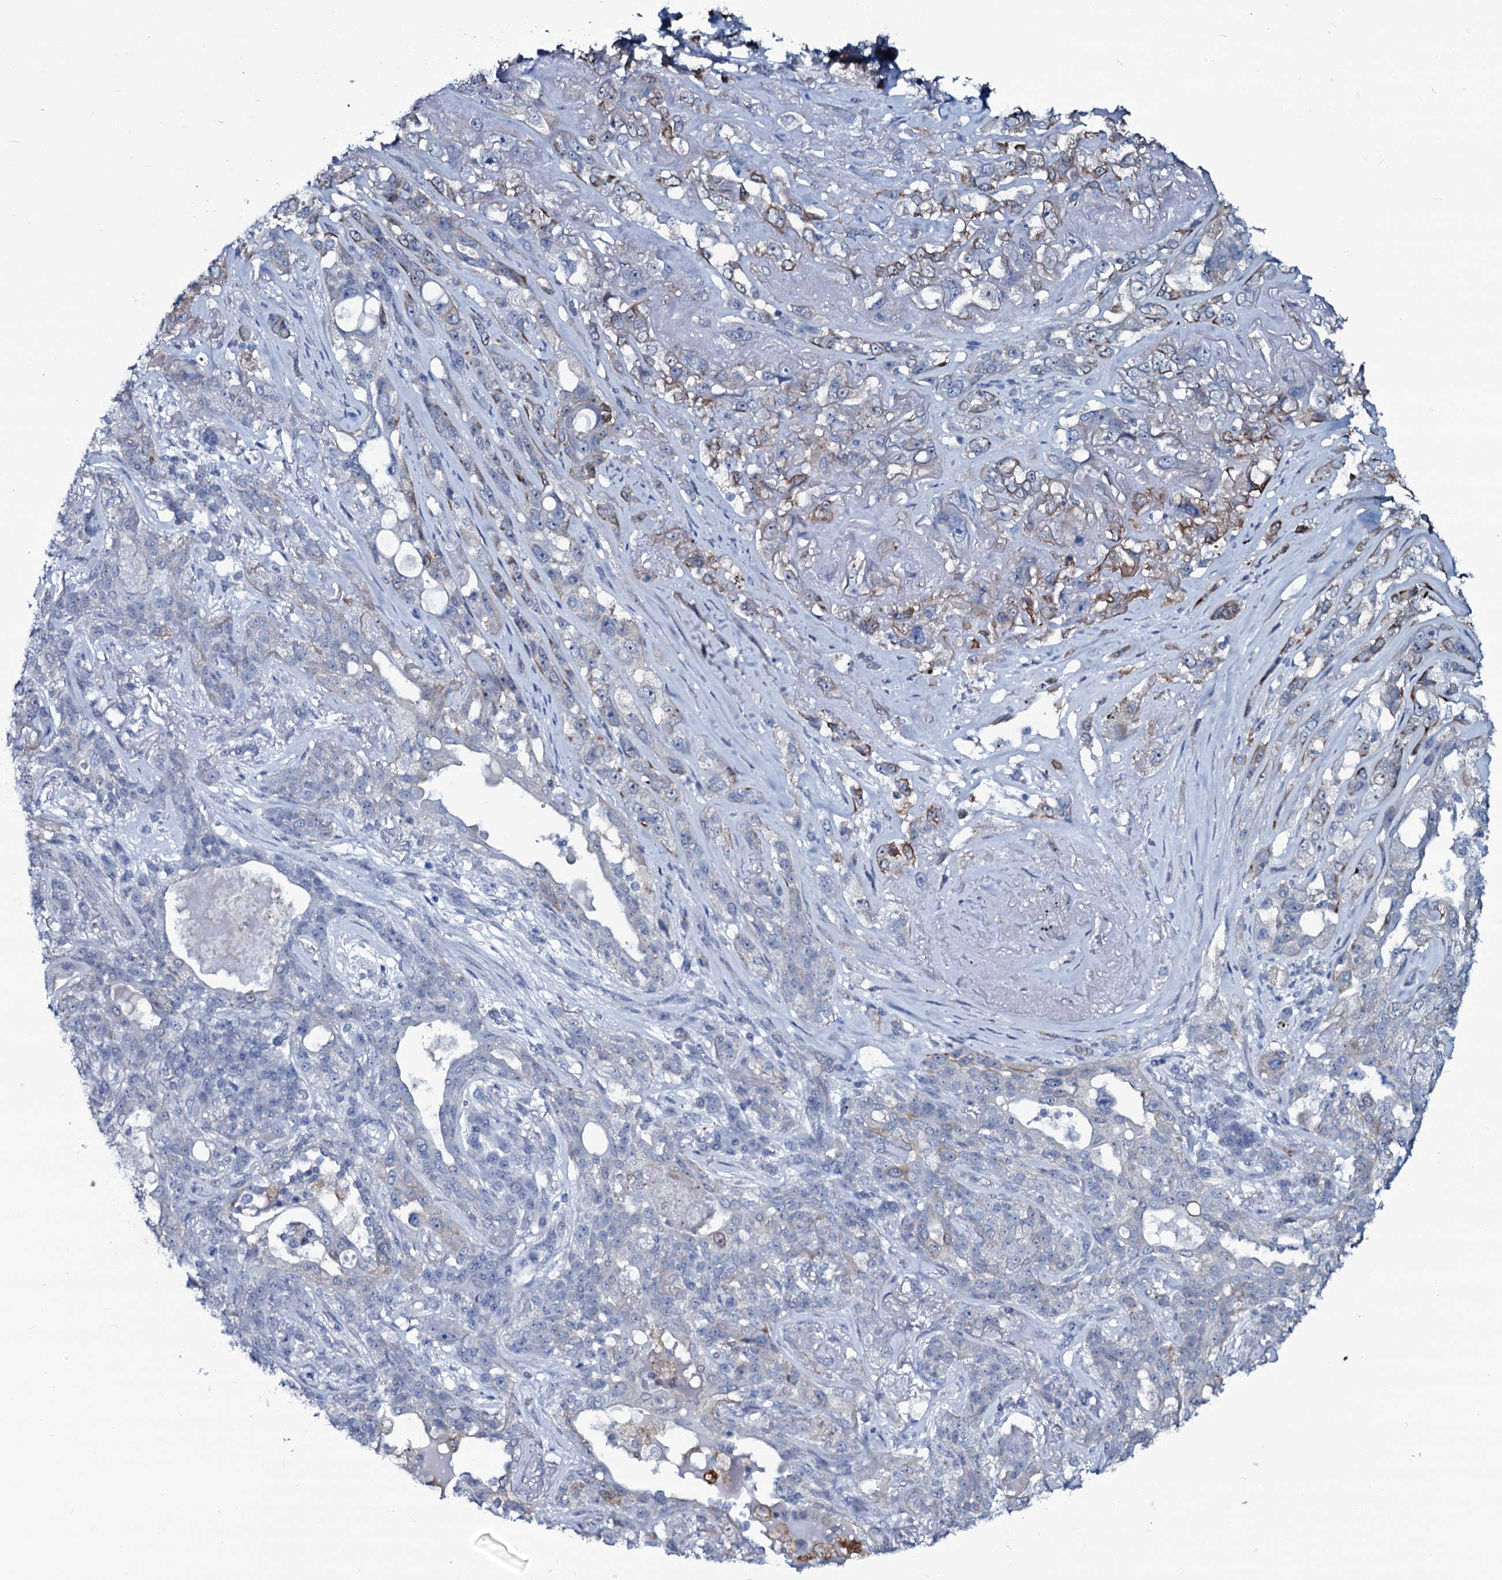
{"staining": {"intensity": "moderate", "quantity": "<25%", "location": "cytoplasmic/membranous"}, "tissue": "lung cancer", "cell_type": "Tumor cells", "image_type": "cancer", "snomed": [{"axis": "morphology", "description": "Squamous cell carcinoma, NOS"}, {"axis": "topography", "description": "Lung"}], "caption": "A photomicrograph showing moderate cytoplasmic/membranous positivity in approximately <25% of tumor cells in lung cancer (squamous cell carcinoma), as visualized by brown immunohistochemical staining.", "gene": "SLC4A7", "patient": {"sex": "female", "age": 70}}